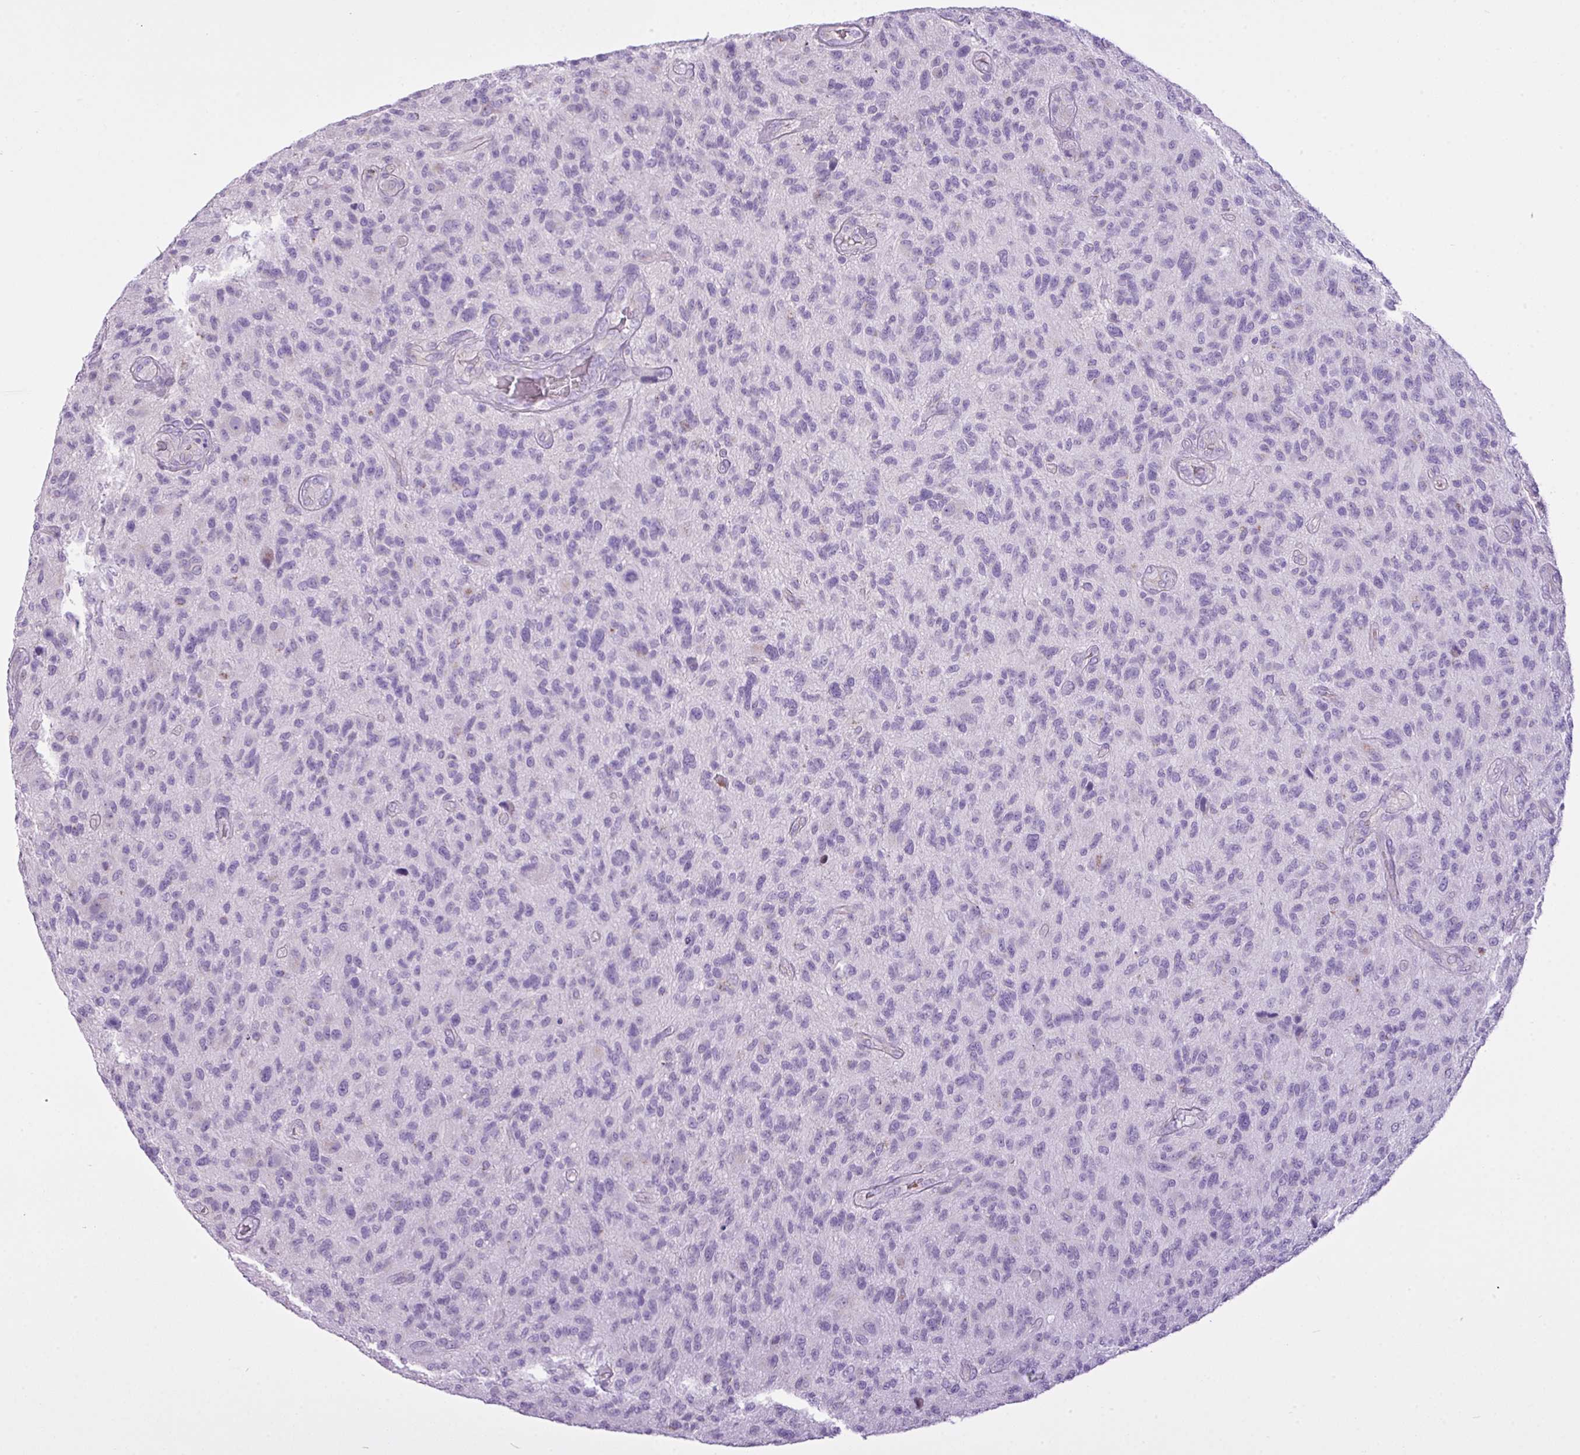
{"staining": {"intensity": "negative", "quantity": "none", "location": "none"}, "tissue": "glioma", "cell_type": "Tumor cells", "image_type": "cancer", "snomed": [{"axis": "morphology", "description": "Glioma, malignant, High grade"}, {"axis": "topography", "description": "Brain"}], "caption": "Immunohistochemistry (IHC) of human glioma exhibits no staining in tumor cells.", "gene": "FAM43A", "patient": {"sex": "male", "age": 47}}